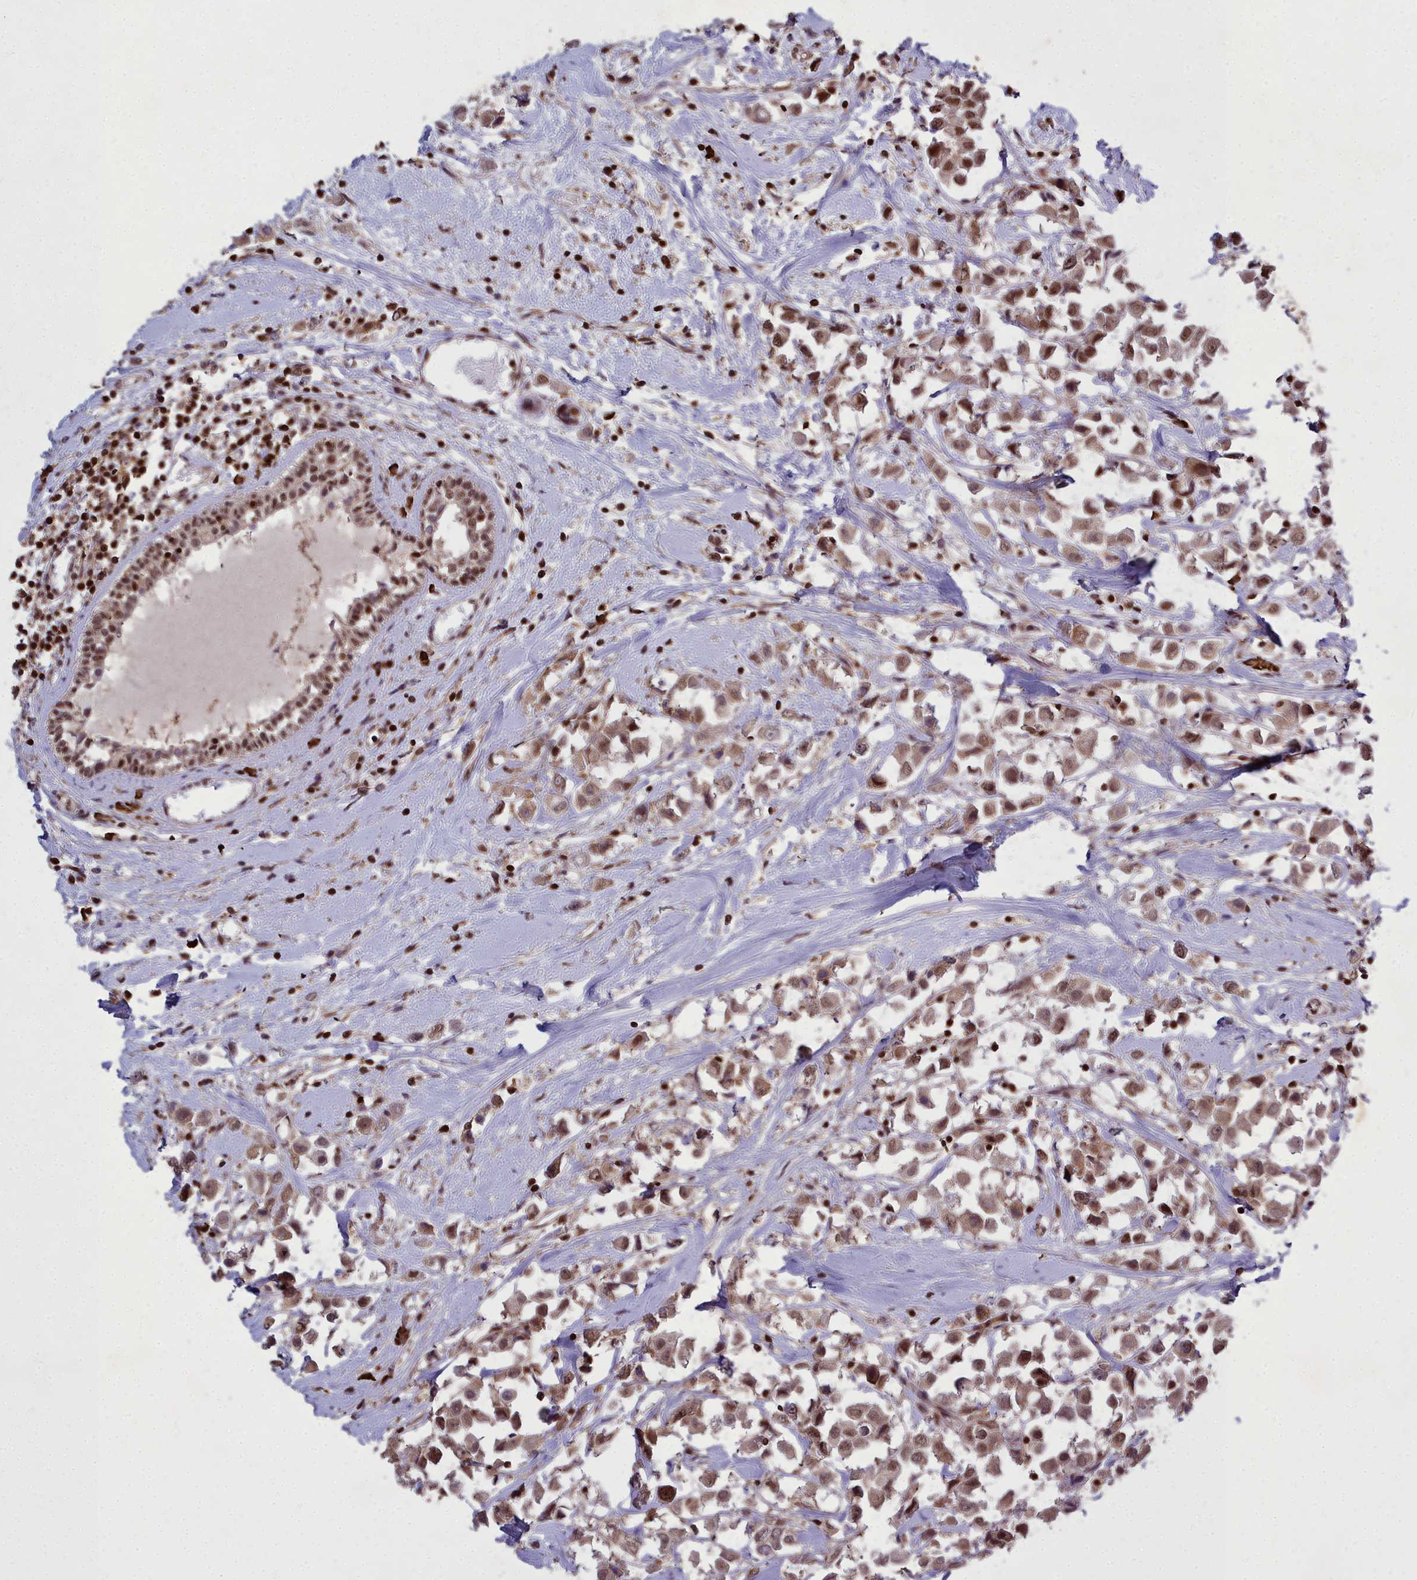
{"staining": {"intensity": "moderate", "quantity": ">75%", "location": "nuclear"}, "tissue": "breast cancer", "cell_type": "Tumor cells", "image_type": "cancer", "snomed": [{"axis": "morphology", "description": "Duct carcinoma"}, {"axis": "topography", "description": "Breast"}], "caption": "Immunohistochemical staining of human breast invasive ductal carcinoma demonstrates medium levels of moderate nuclear protein expression in about >75% of tumor cells.", "gene": "GMEB1", "patient": {"sex": "female", "age": 61}}